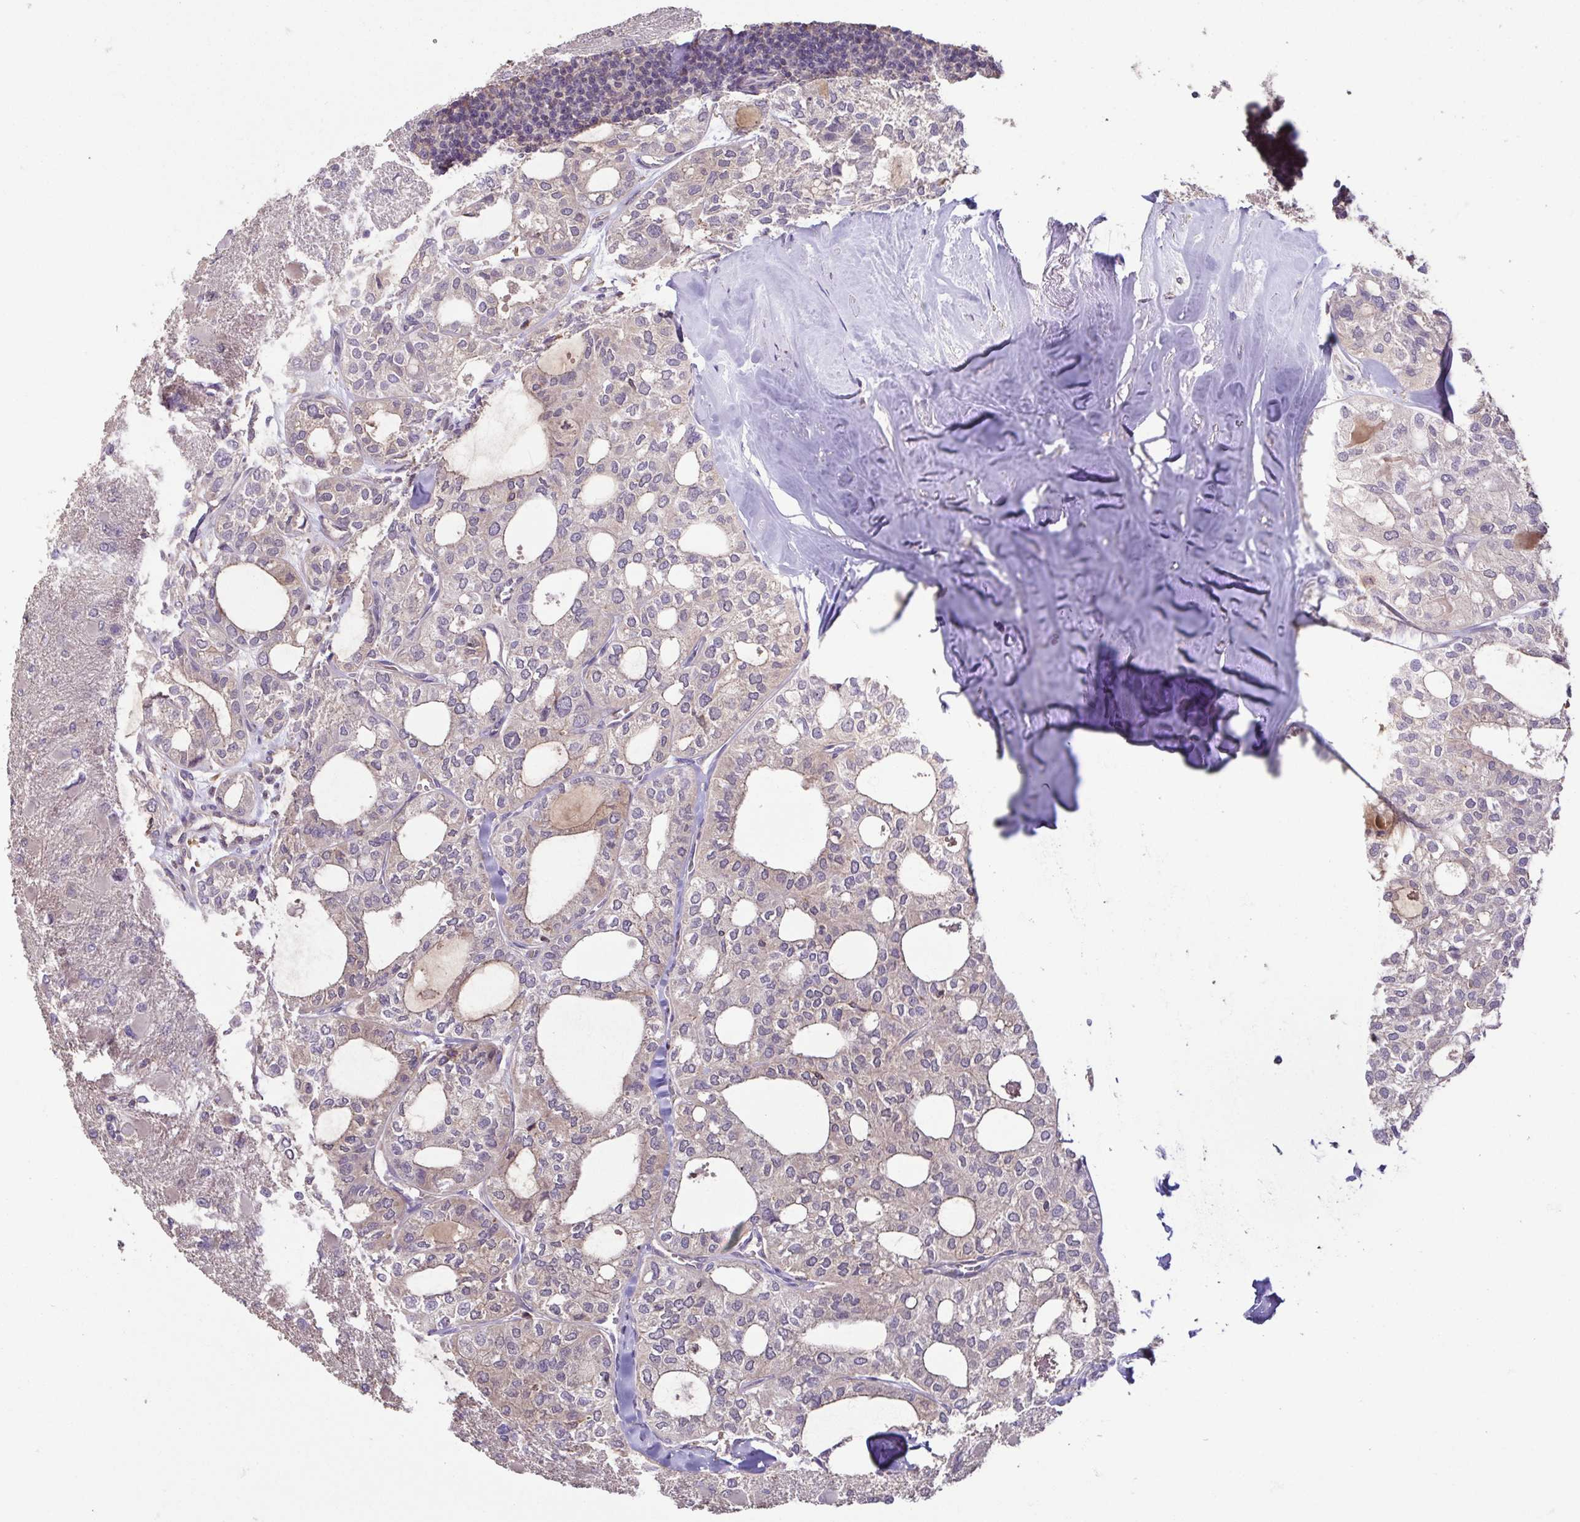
{"staining": {"intensity": "weak", "quantity": "<25%", "location": "cytoplasmic/membranous"}, "tissue": "thyroid cancer", "cell_type": "Tumor cells", "image_type": "cancer", "snomed": [{"axis": "morphology", "description": "Follicular adenoma carcinoma, NOS"}, {"axis": "topography", "description": "Thyroid gland"}], "caption": "IHC micrograph of human follicular adenoma carcinoma (thyroid) stained for a protein (brown), which demonstrates no positivity in tumor cells.", "gene": "ACTRT2", "patient": {"sex": "male", "age": 75}}